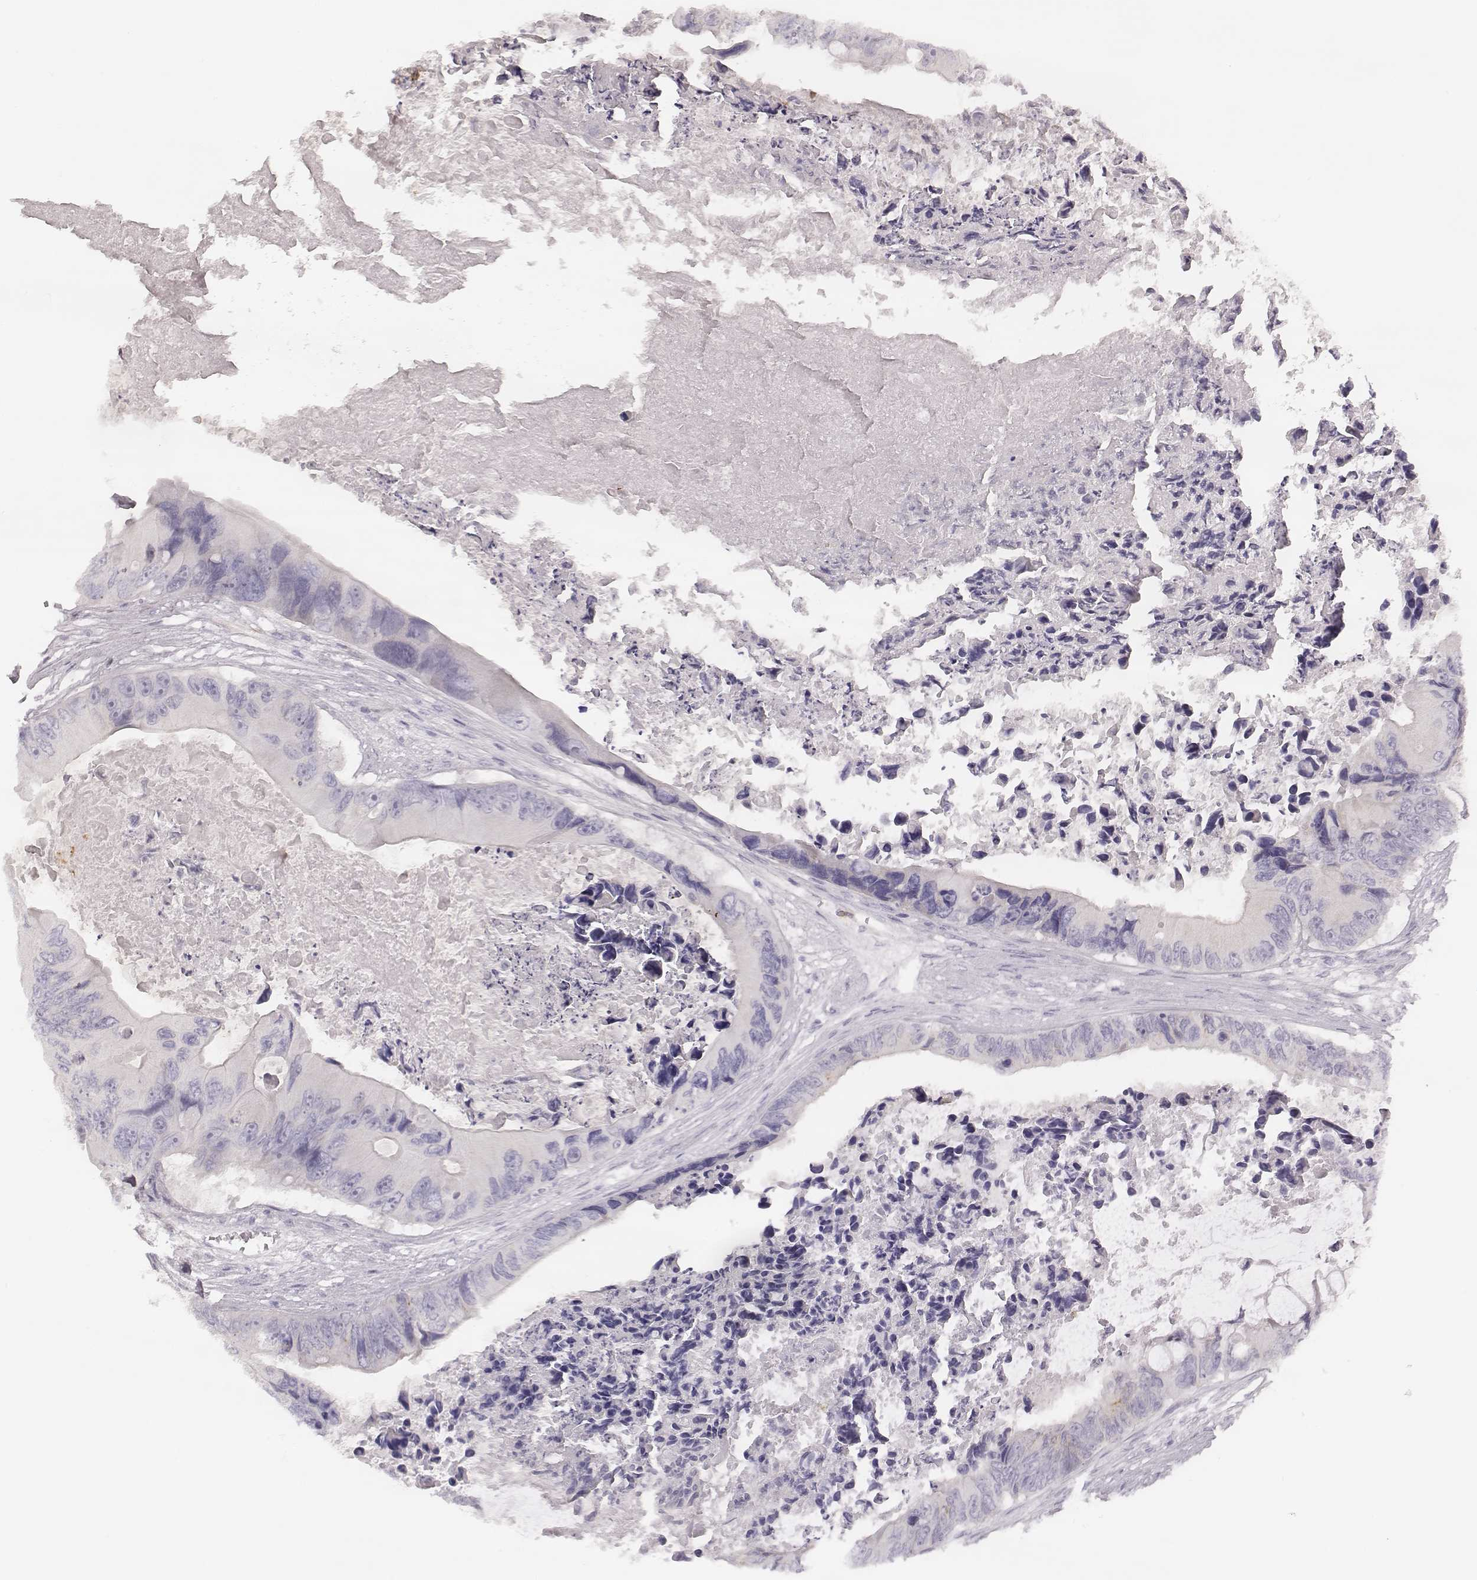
{"staining": {"intensity": "negative", "quantity": "none", "location": "none"}, "tissue": "colorectal cancer", "cell_type": "Tumor cells", "image_type": "cancer", "snomed": [{"axis": "morphology", "description": "Adenocarcinoma, NOS"}, {"axis": "topography", "description": "Rectum"}], "caption": "This is an immunohistochemistry image of human adenocarcinoma (colorectal). There is no expression in tumor cells.", "gene": "KCNJ12", "patient": {"sex": "male", "age": 63}}